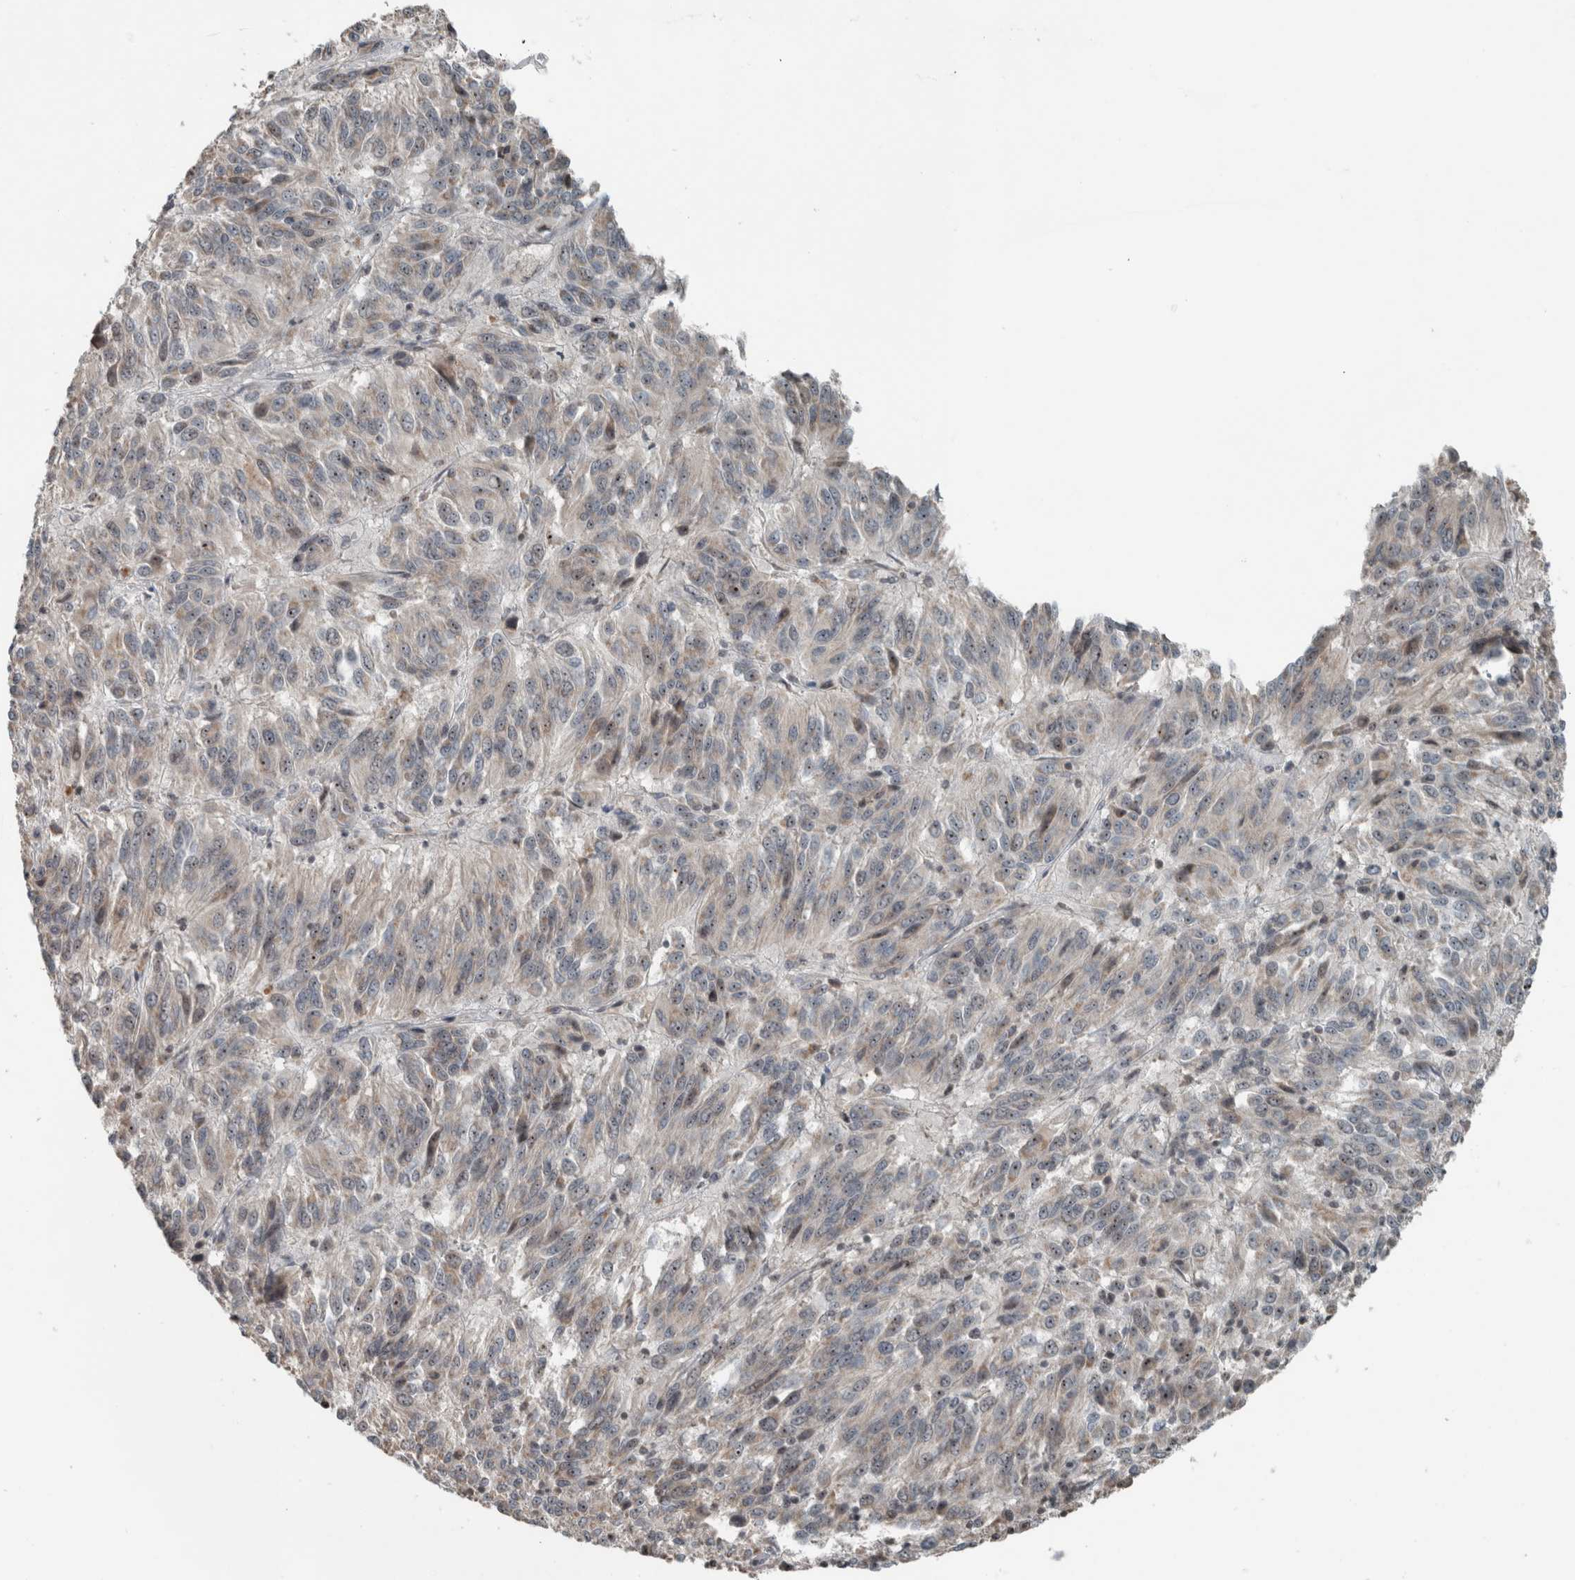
{"staining": {"intensity": "weak", "quantity": "25%-75%", "location": "cytoplasmic/membranous,nuclear"}, "tissue": "melanoma", "cell_type": "Tumor cells", "image_type": "cancer", "snomed": [{"axis": "morphology", "description": "Malignant melanoma, Metastatic site"}, {"axis": "topography", "description": "Lung"}], "caption": "Brown immunohistochemical staining in human melanoma reveals weak cytoplasmic/membranous and nuclear positivity in approximately 25%-75% of tumor cells.", "gene": "RPF1", "patient": {"sex": "male", "age": 64}}